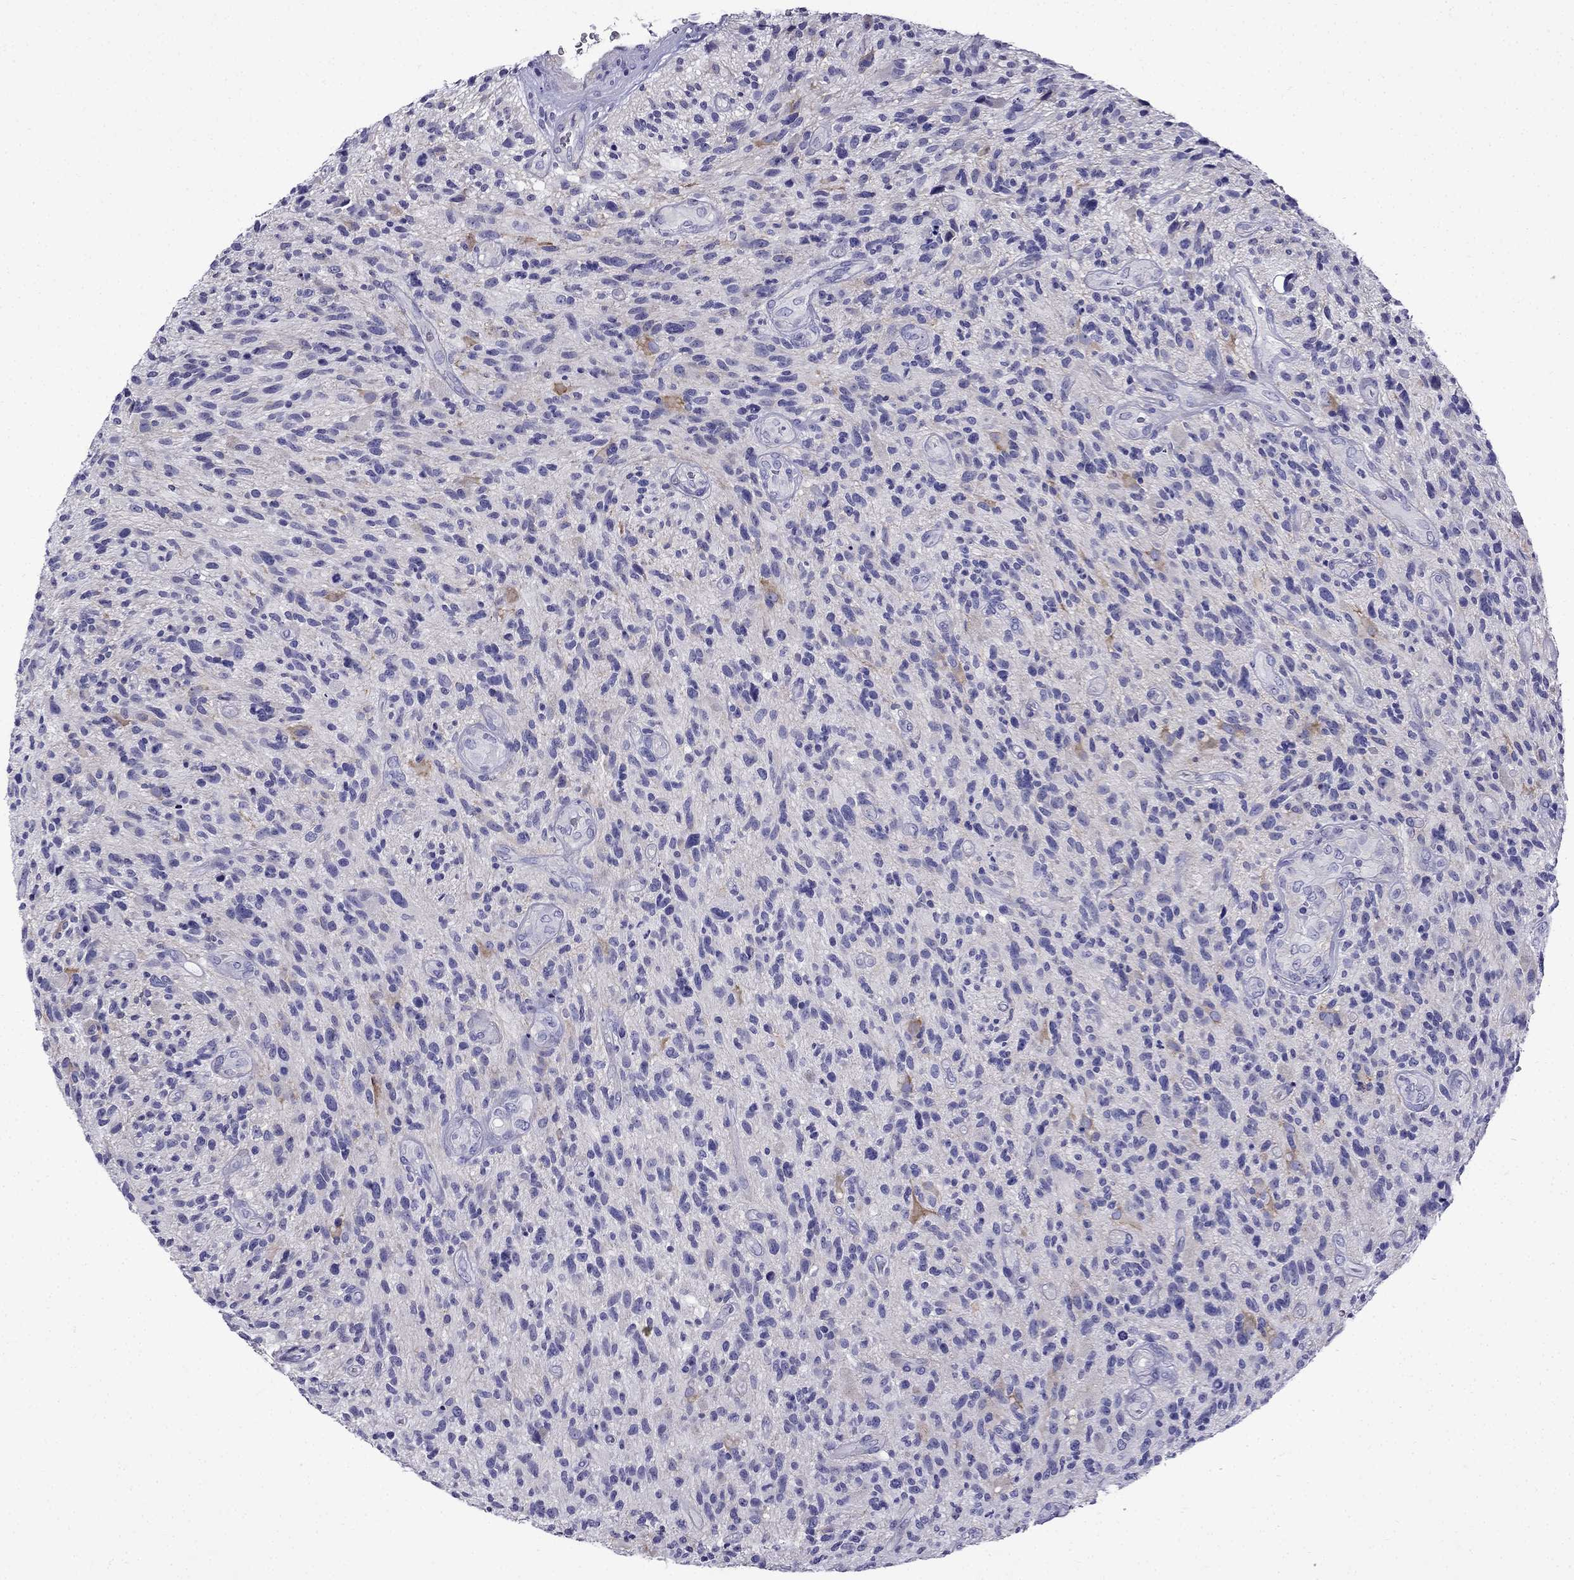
{"staining": {"intensity": "negative", "quantity": "none", "location": "none"}, "tissue": "glioma", "cell_type": "Tumor cells", "image_type": "cancer", "snomed": [{"axis": "morphology", "description": "Glioma, malignant, High grade"}, {"axis": "topography", "description": "Brain"}], "caption": "This is an immunohistochemistry micrograph of human glioma. There is no staining in tumor cells.", "gene": "ERC2", "patient": {"sex": "male", "age": 47}}